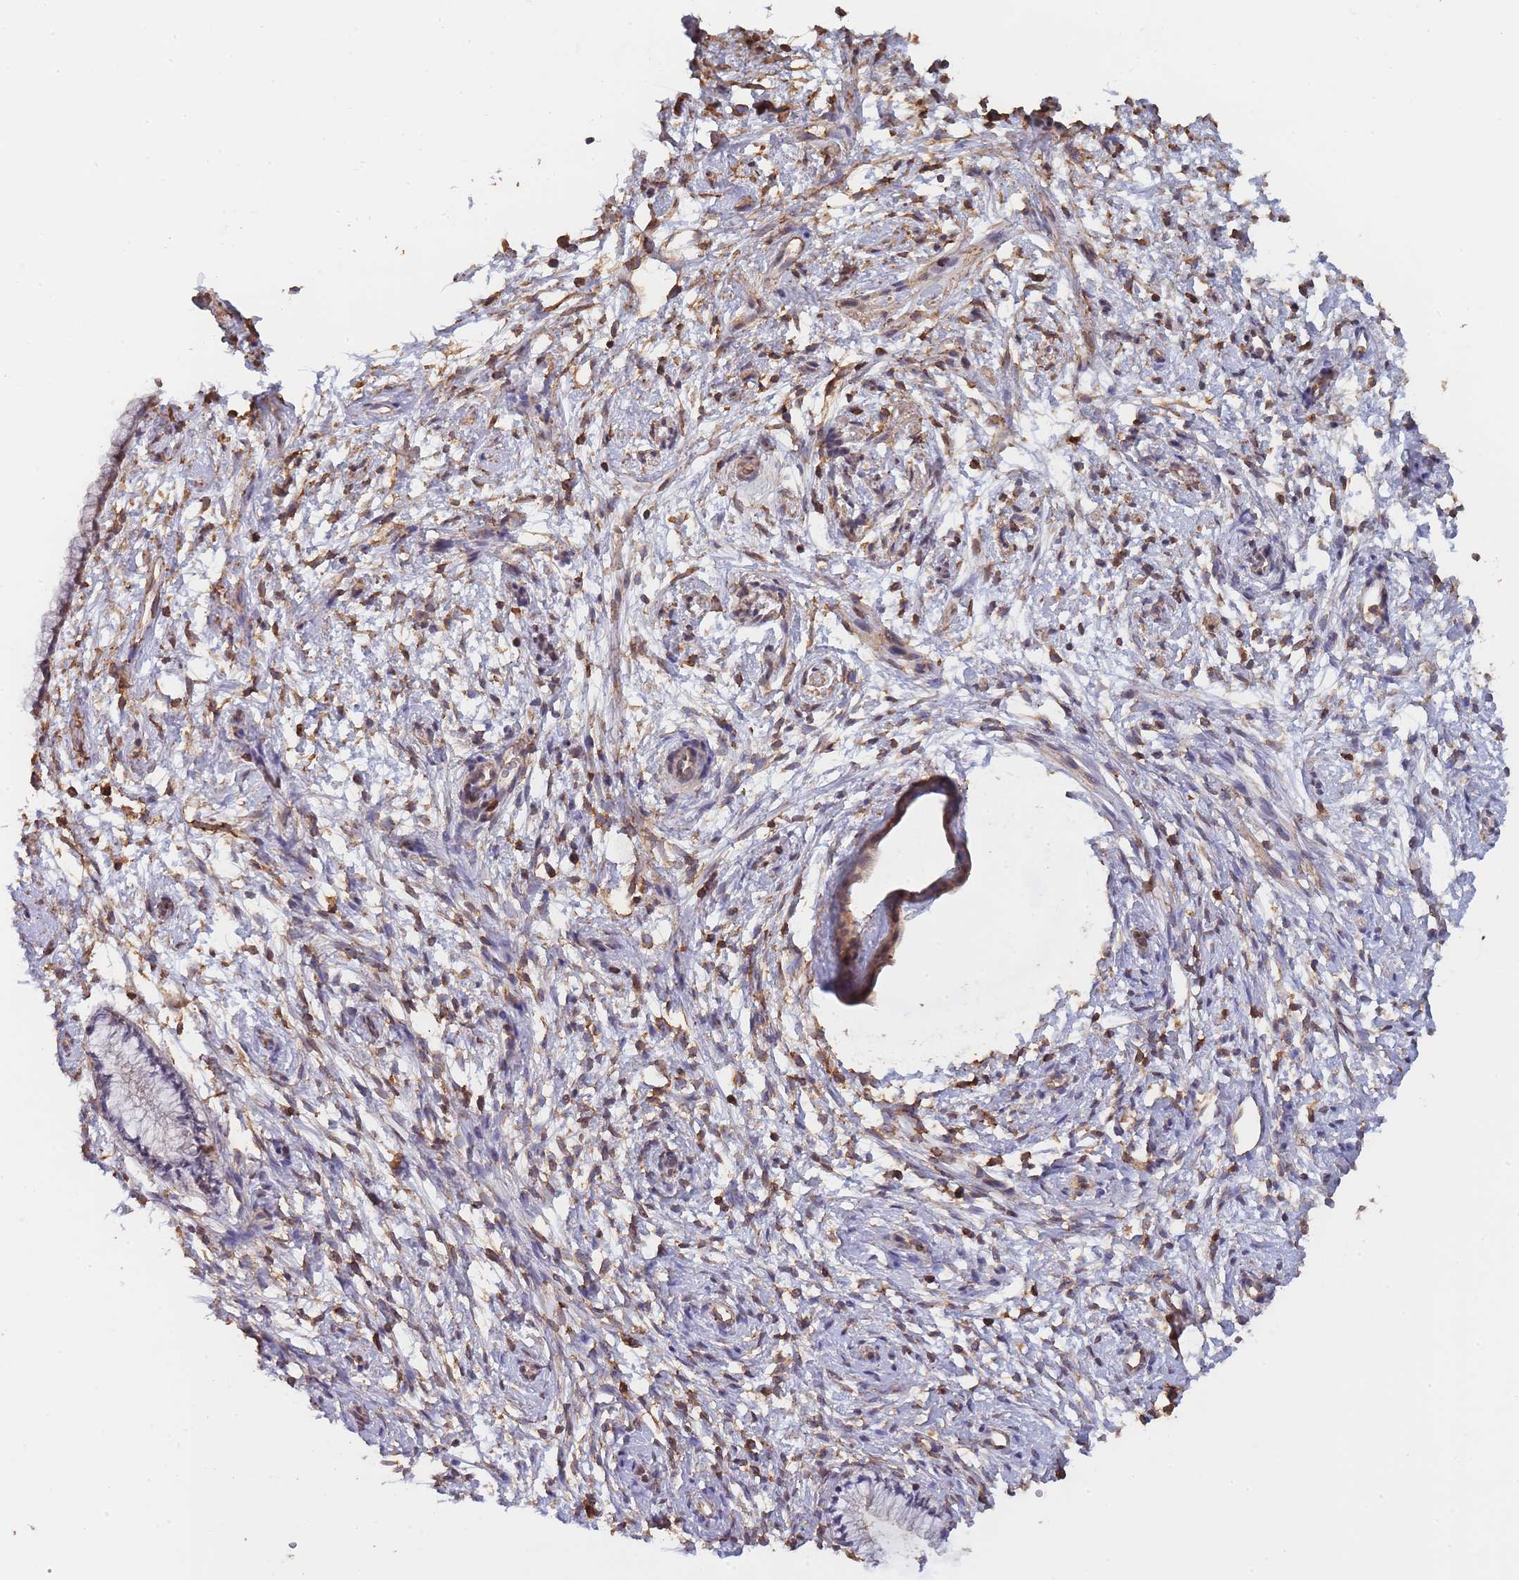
{"staining": {"intensity": "negative", "quantity": "none", "location": "none"}, "tissue": "cervix", "cell_type": "Glandular cells", "image_type": "normal", "snomed": [{"axis": "morphology", "description": "Normal tissue, NOS"}, {"axis": "topography", "description": "Cervix"}], "caption": "A high-resolution photomicrograph shows immunohistochemistry (IHC) staining of normal cervix, which demonstrates no significant expression in glandular cells. (DAB immunohistochemistry with hematoxylin counter stain).", "gene": "METRN", "patient": {"sex": "female", "age": 57}}